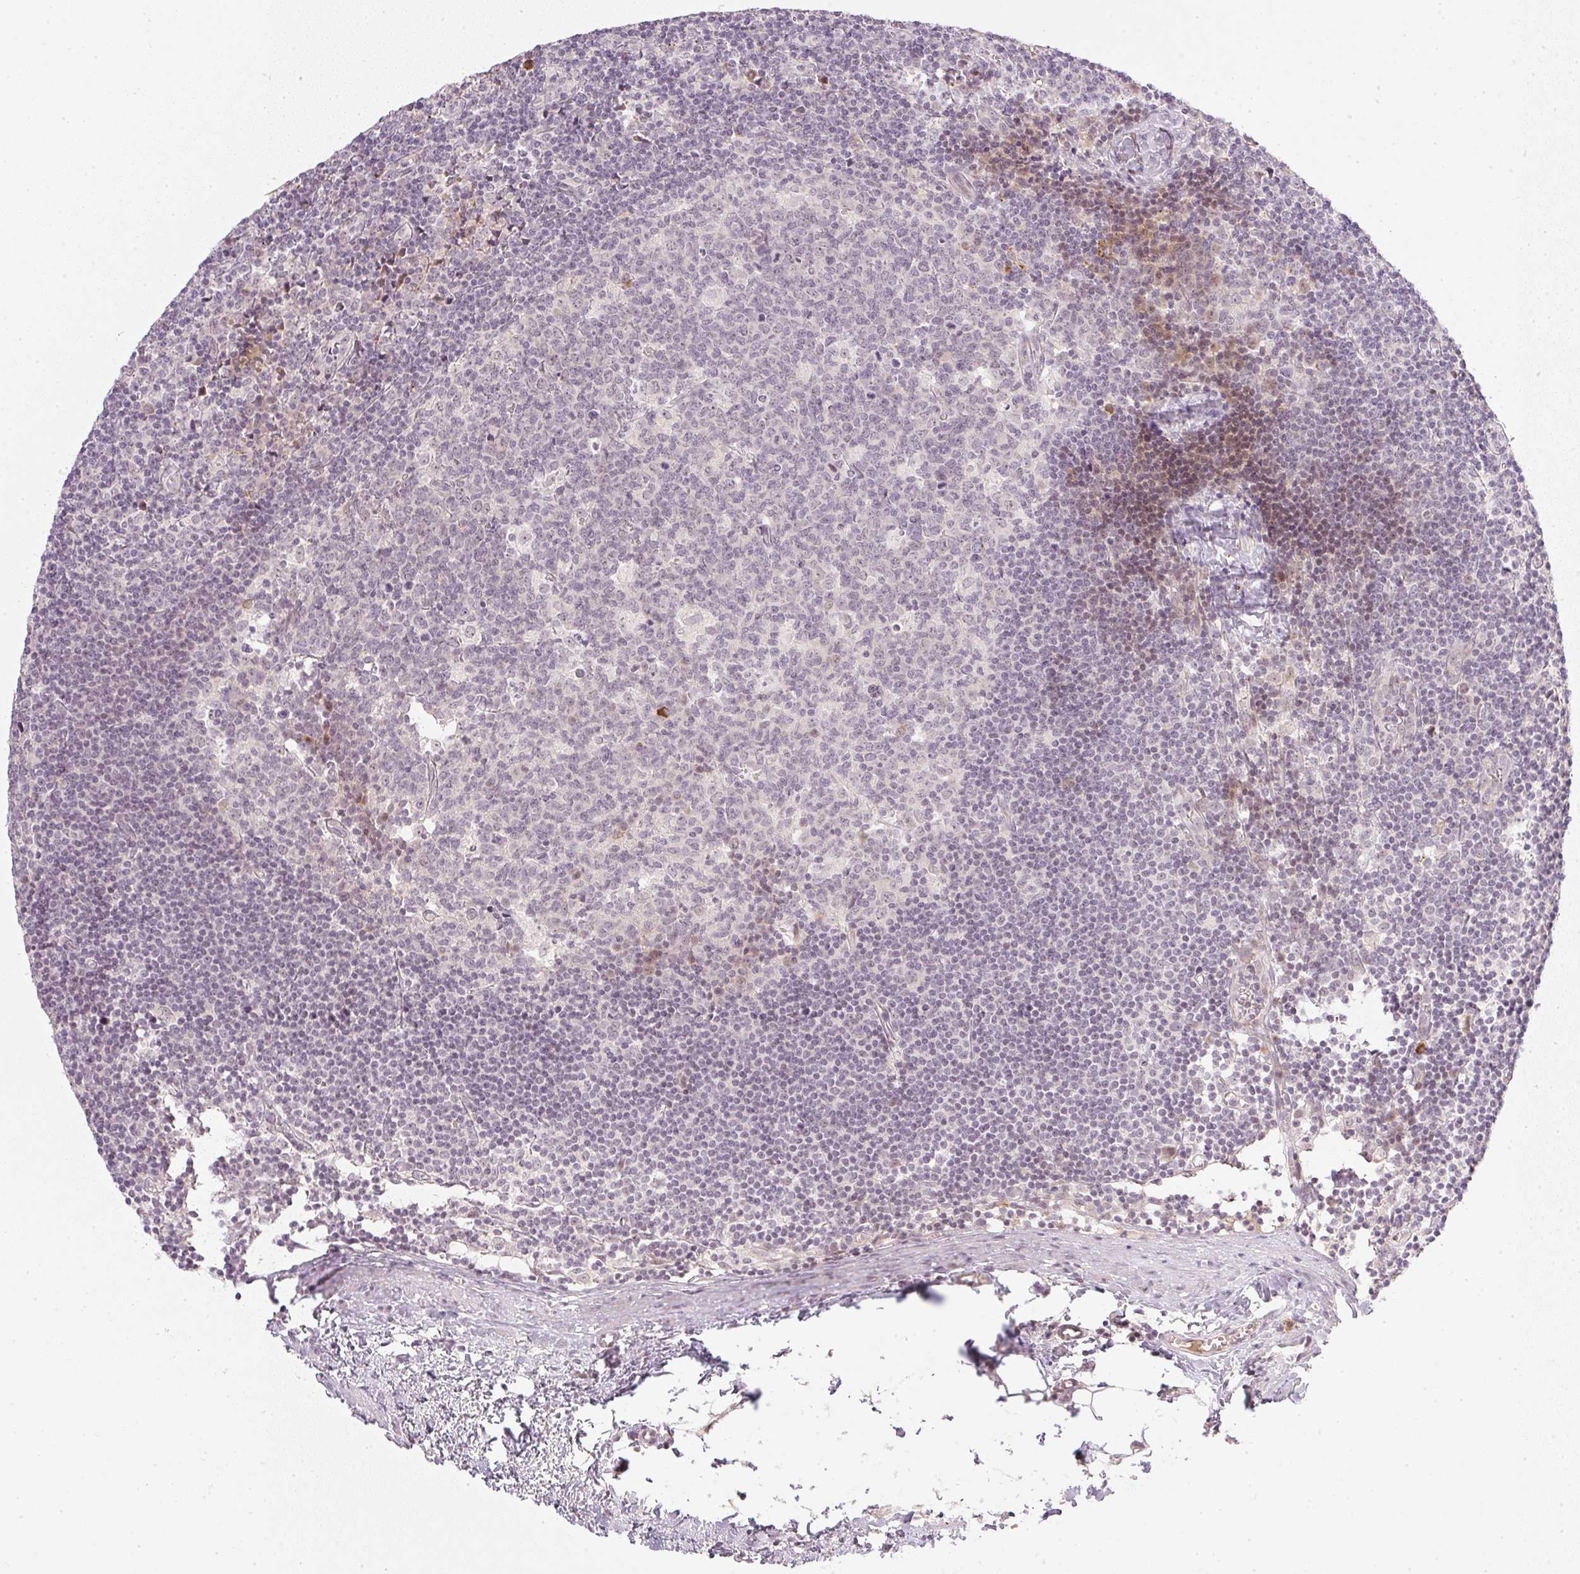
{"staining": {"intensity": "negative", "quantity": "none", "location": "none"}, "tissue": "lymph node", "cell_type": "Germinal center cells", "image_type": "normal", "snomed": [{"axis": "morphology", "description": "Normal tissue, NOS"}, {"axis": "topography", "description": "Lymph node"}], "caption": "Lymph node was stained to show a protein in brown. There is no significant expression in germinal center cells. (DAB (3,3'-diaminobenzidine) IHC, high magnification).", "gene": "AAR2", "patient": {"sex": "female", "age": 45}}